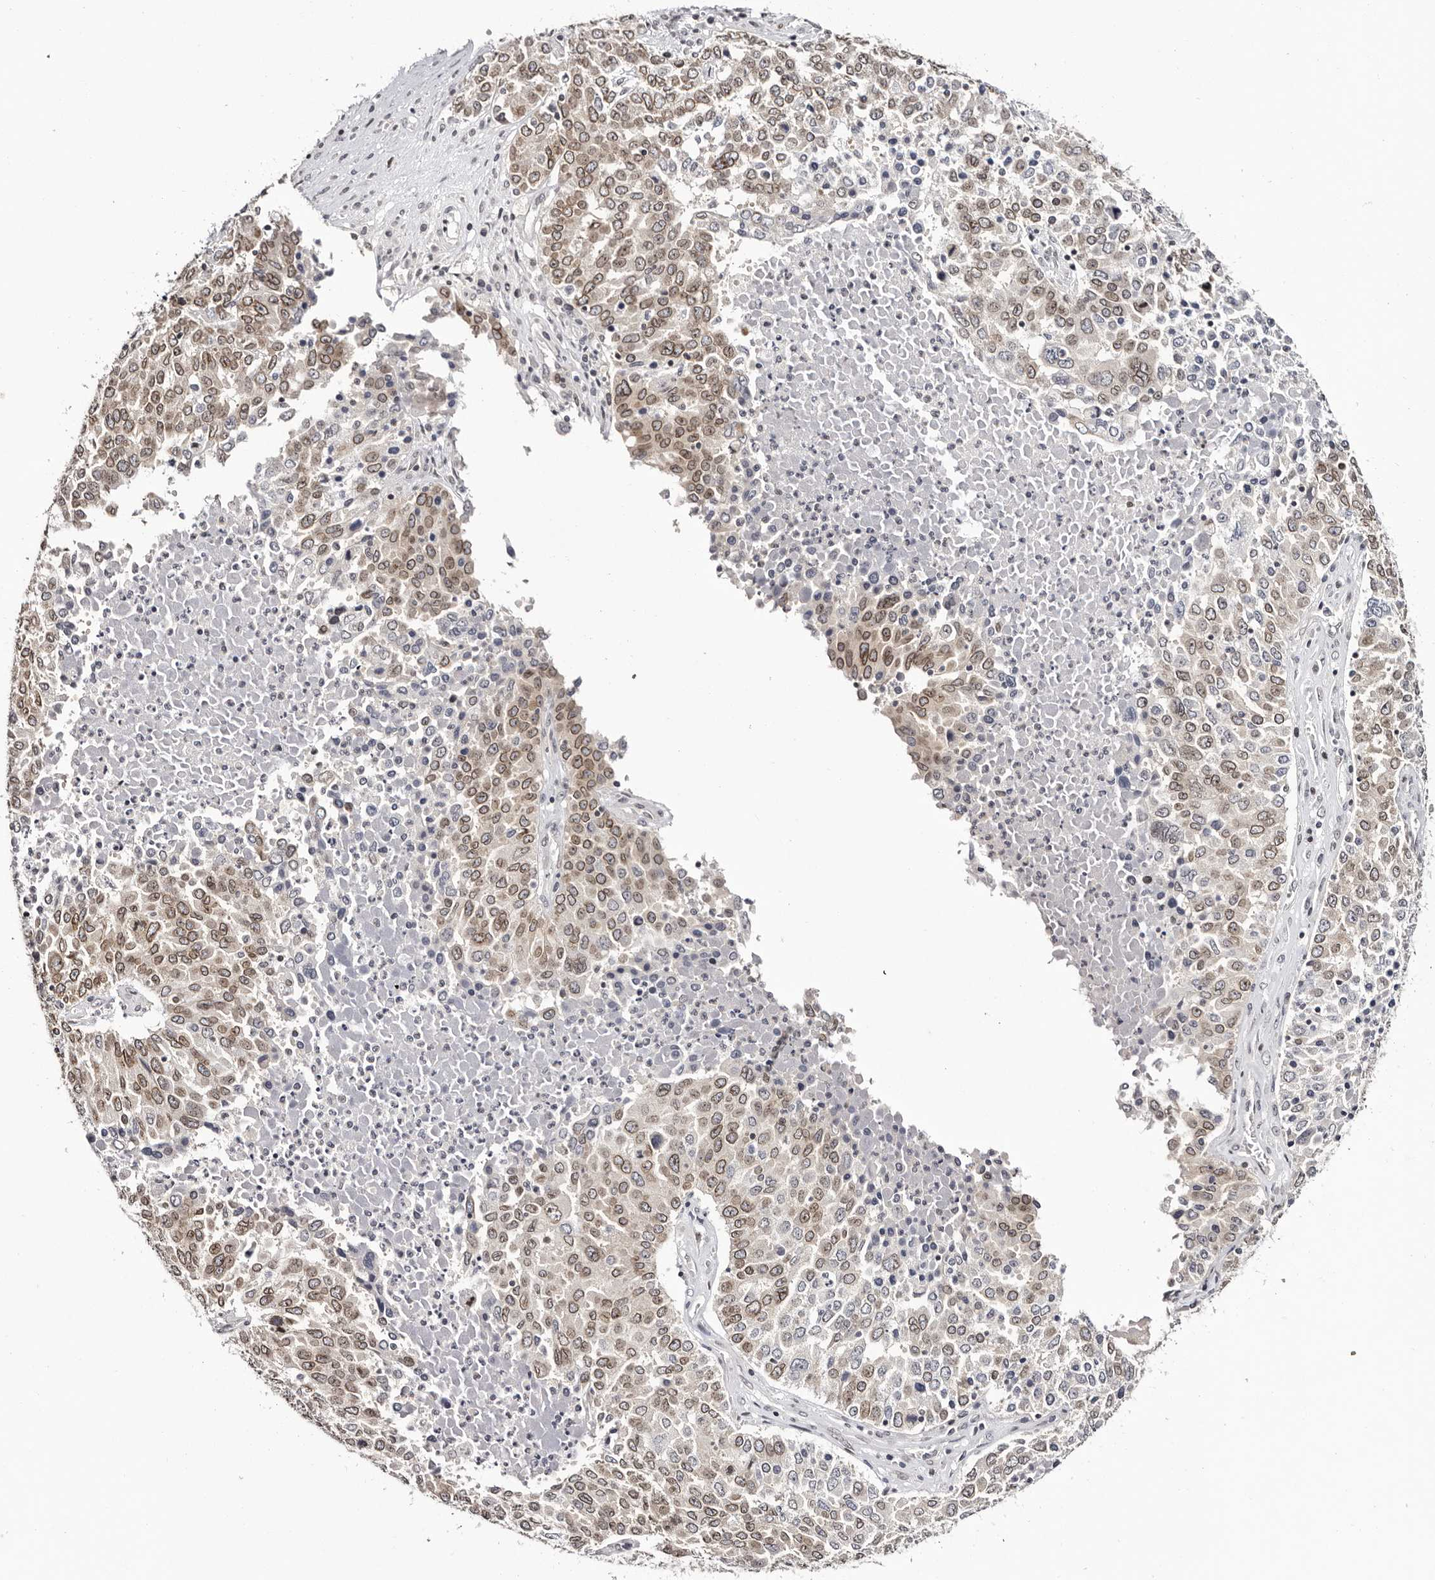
{"staining": {"intensity": "moderate", "quantity": ">75%", "location": "cytoplasmic/membranous,nuclear"}, "tissue": "ovarian cancer", "cell_type": "Tumor cells", "image_type": "cancer", "snomed": [{"axis": "morphology", "description": "Carcinoma, endometroid"}, {"axis": "topography", "description": "Ovary"}], "caption": "DAB (3,3'-diaminobenzidine) immunohistochemical staining of human ovarian cancer reveals moderate cytoplasmic/membranous and nuclear protein positivity in approximately >75% of tumor cells. The staining was performed using DAB to visualize the protein expression in brown, while the nuclei were stained in blue with hematoxylin (Magnification: 20x).", "gene": "NUP153", "patient": {"sex": "female", "age": 62}}